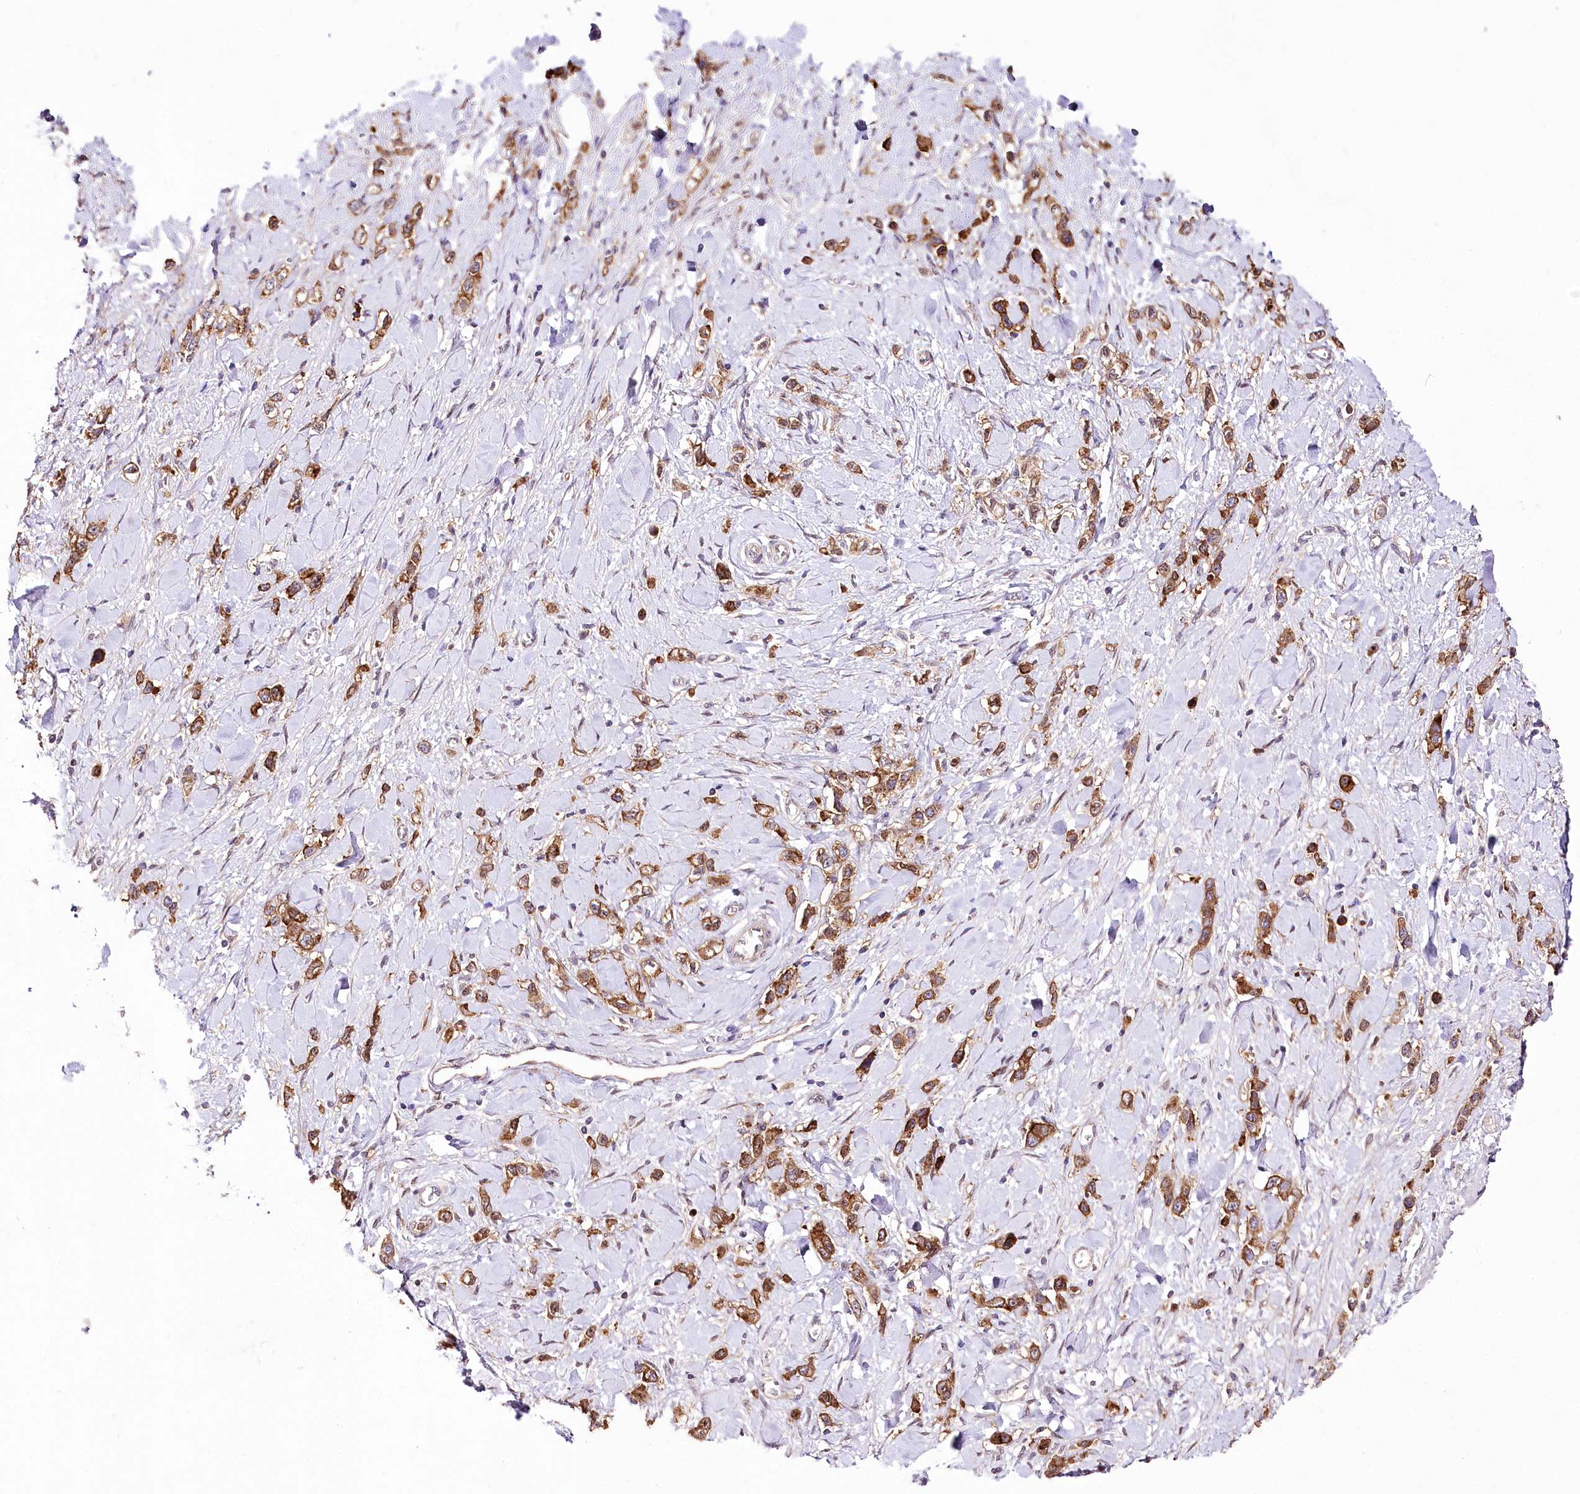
{"staining": {"intensity": "strong", "quantity": ">75%", "location": "cytoplasmic/membranous"}, "tissue": "stomach cancer", "cell_type": "Tumor cells", "image_type": "cancer", "snomed": [{"axis": "morphology", "description": "Normal tissue, NOS"}, {"axis": "morphology", "description": "Adenocarcinoma, NOS"}, {"axis": "topography", "description": "Stomach, upper"}, {"axis": "topography", "description": "Stomach"}], "caption": "Adenocarcinoma (stomach) was stained to show a protein in brown. There is high levels of strong cytoplasmic/membranous staining in about >75% of tumor cells.", "gene": "UGP2", "patient": {"sex": "female", "age": 65}}